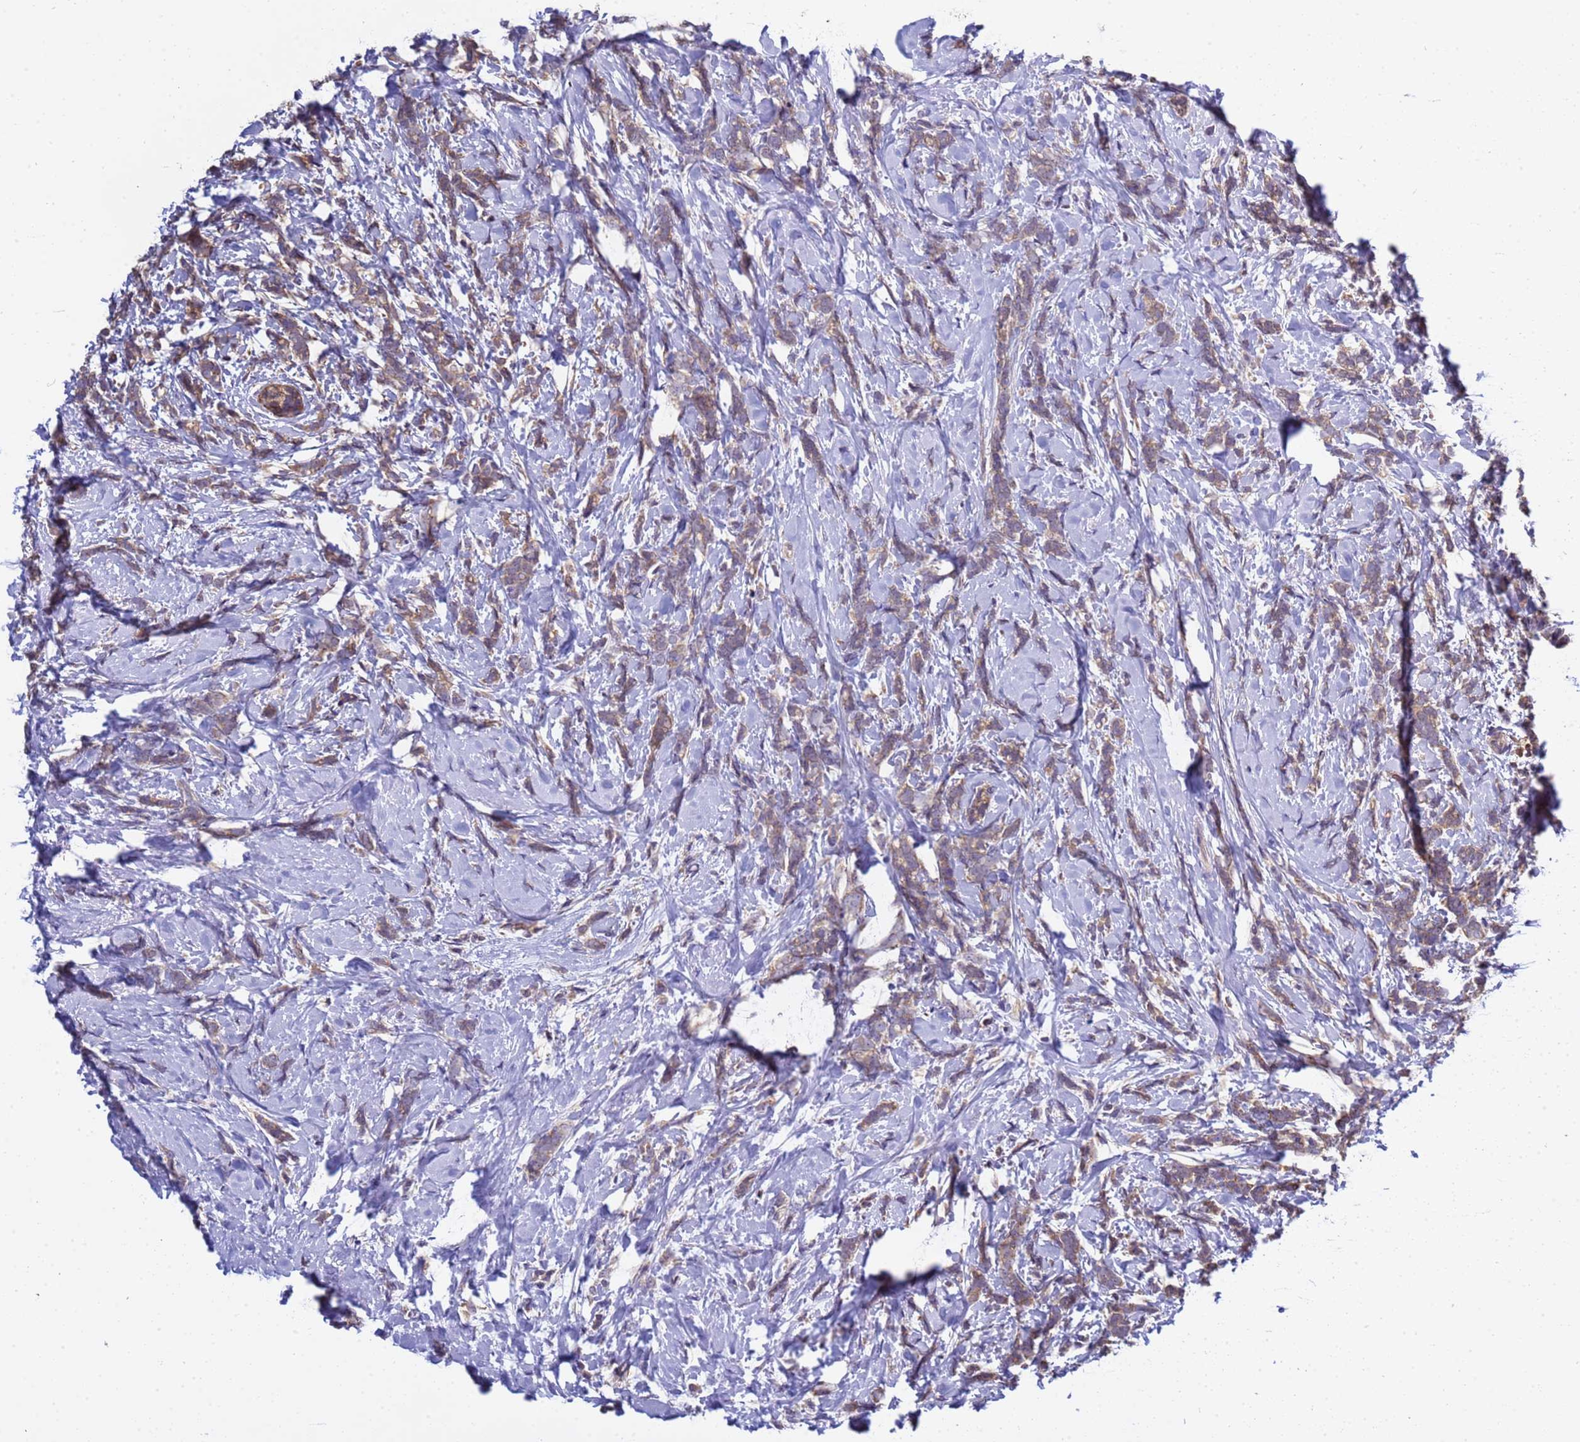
{"staining": {"intensity": "moderate", "quantity": ">75%", "location": "cytoplasmic/membranous"}, "tissue": "breast cancer", "cell_type": "Tumor cells", "image_type": "cancer", "snomed": [{"axis": "morphology", "description": "Lobular carcinoma"}, {"axis": "topography", "description": "Breast"}], "caption": "IHC of human lobular carcinoma (breast) reveals medium levels of moderate cytoplasmic/membranous positivity in about >75% of tumor cells.", "gene": "ELMOD2", "patient": {"sex": "female", "age": 58}}